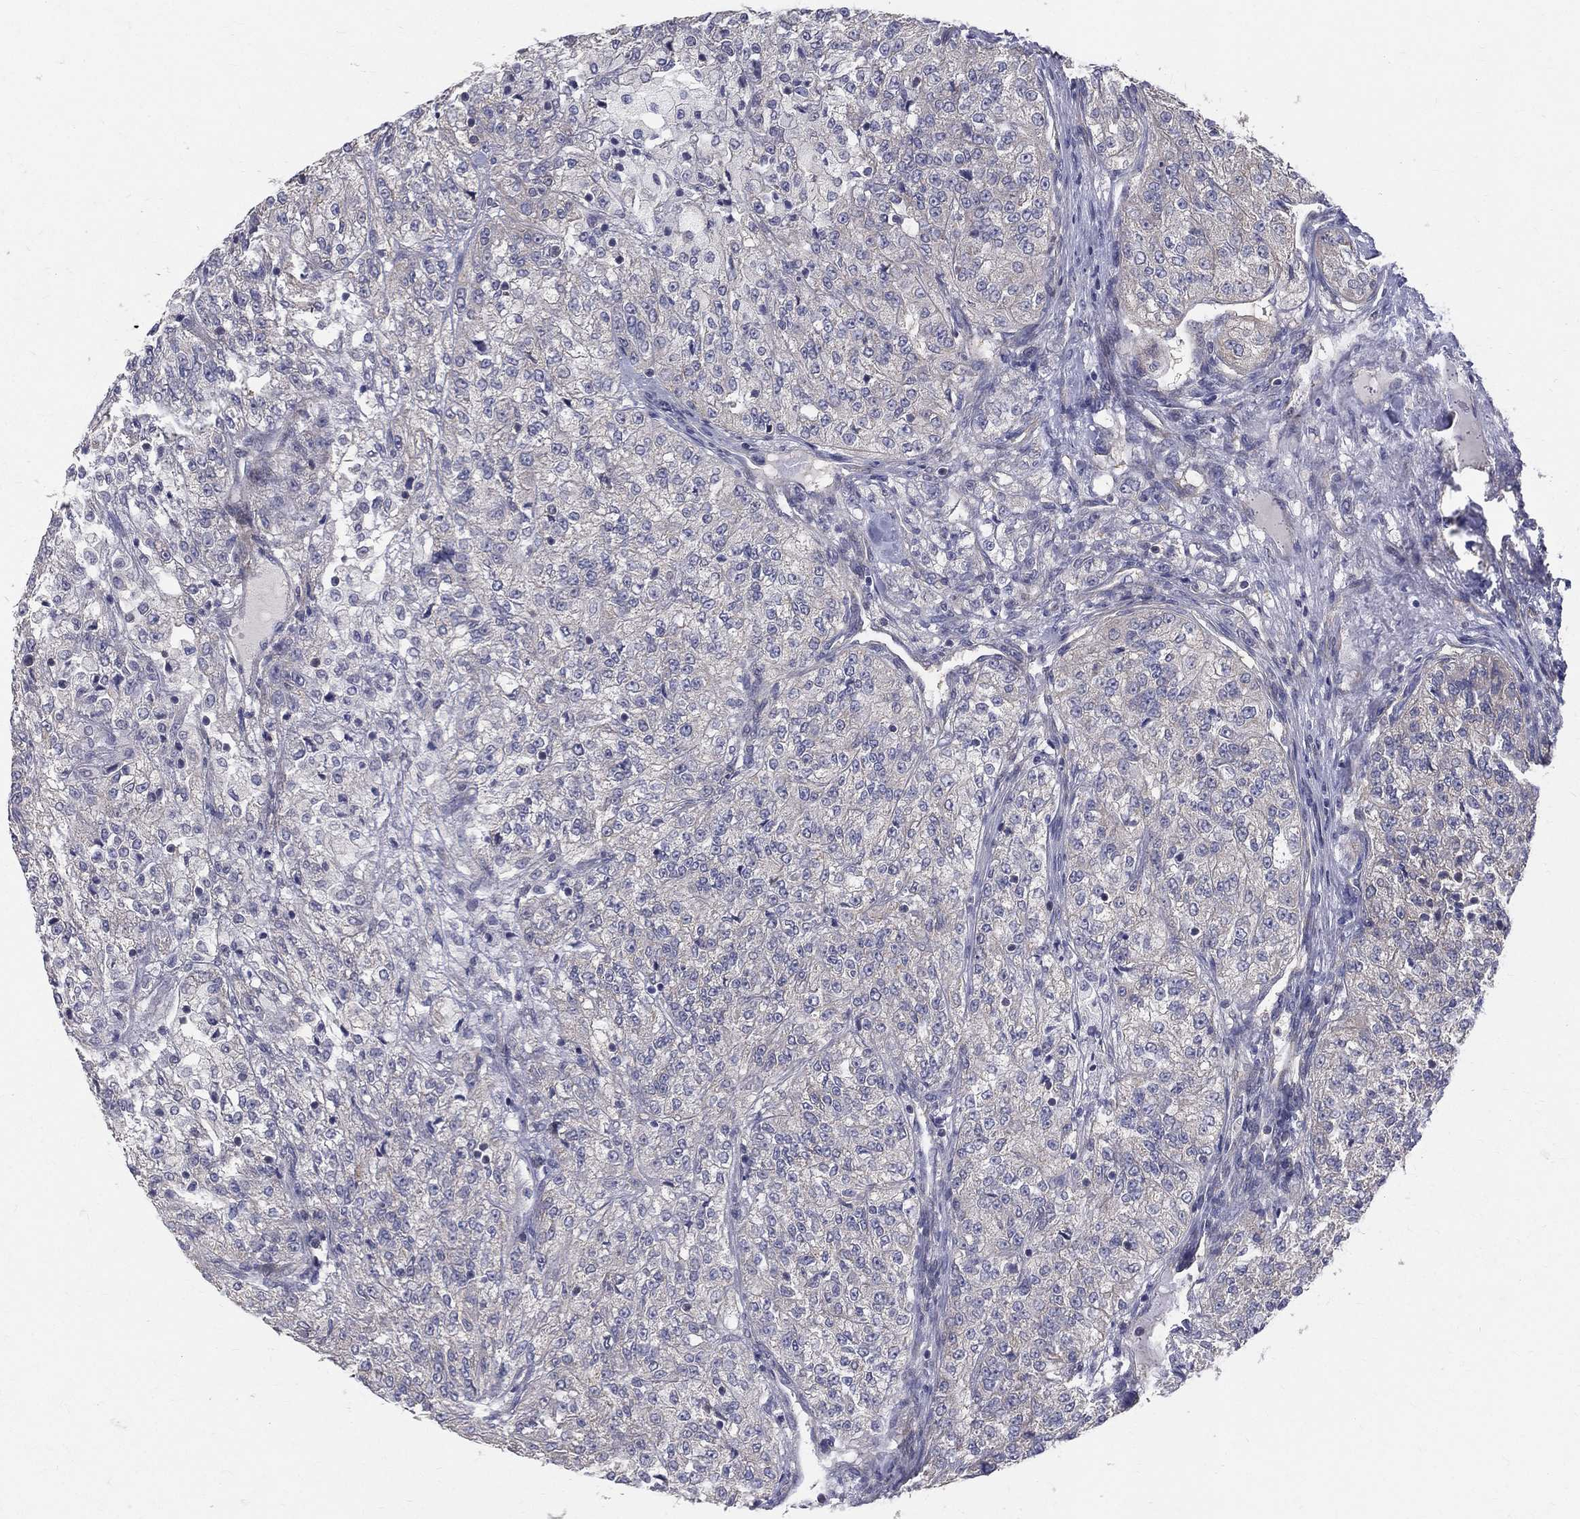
{"staining": {"intensity": "weak", "quantity": "<25%", "location": "cytoplasmic/membranous"}, "tissue": "renal cancer", "cell_type": "Tumor cells", "image_type": "cancer", "snomed": [{"axis": "morphology", "description": "Adenocarcinoma, NOS"}, {"axis": "topography", "description": "Kidney"}], "caption": "Tumor cells are negative for protein expression in human renal cancer (adenocarcinoma).", "gene": "POMZP3", "patient": {"sex": "female", "age": 63}}